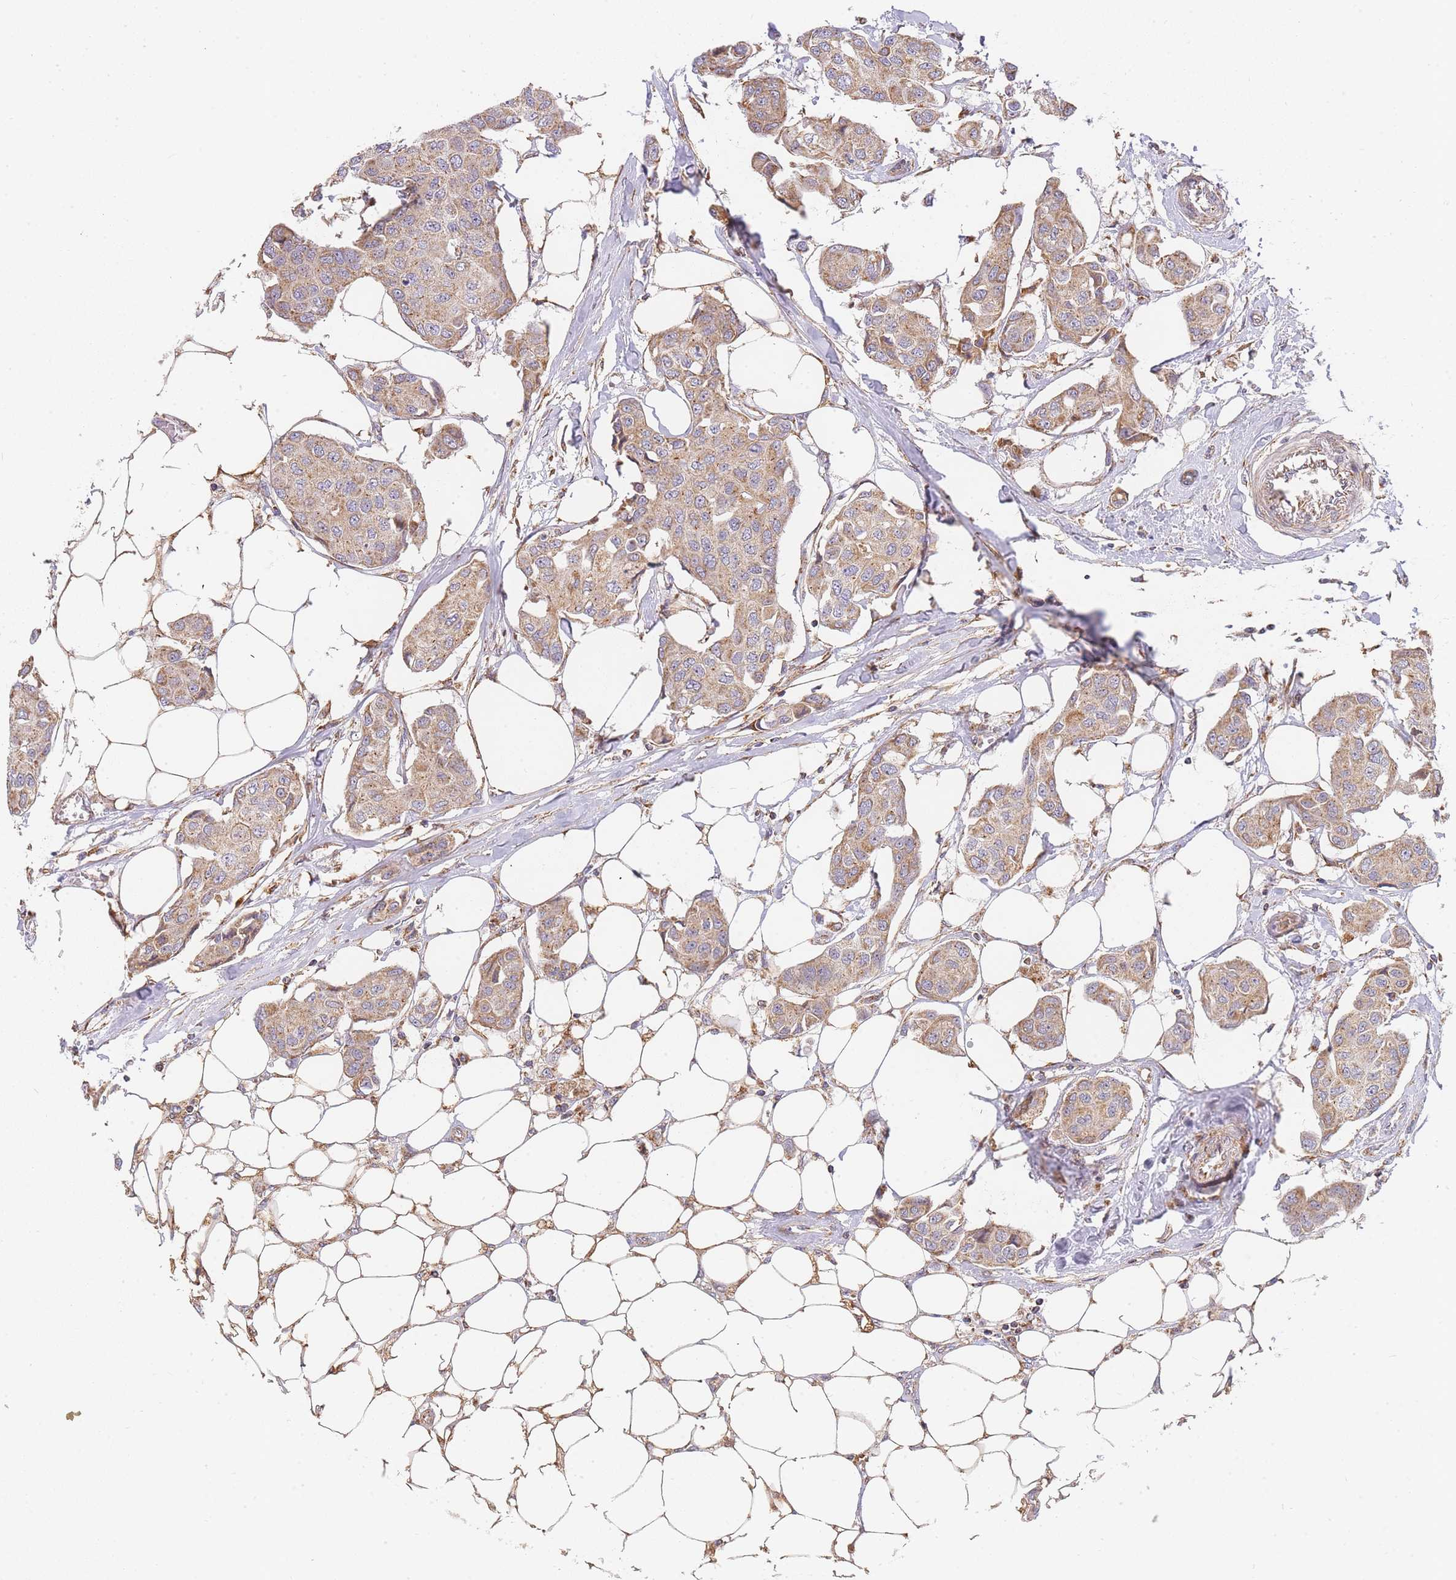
{"staining": {"intensity": "moderate", "quantity": ">75%", "location": "cytoplasmic/membranous"}, "tissue": "breast cancer", "cell_type": "Tumor cells", "image_type": "cancer", "snomed": [{"axis": "morphology", "description": "Duct carcinoma"}, {"axis": "topography", "description": "Breast"}, {"axis": "topography", "description": "Lymph node"}], "caption": "Human breast infiltrating ductal carcinoma stained with a brown dye displays moderate cytoplasmic/membranous positive staining in approximately >75% of tumor cells.", "gene": "ADCY9", "patient": {"sex": "female", "age": 80}}